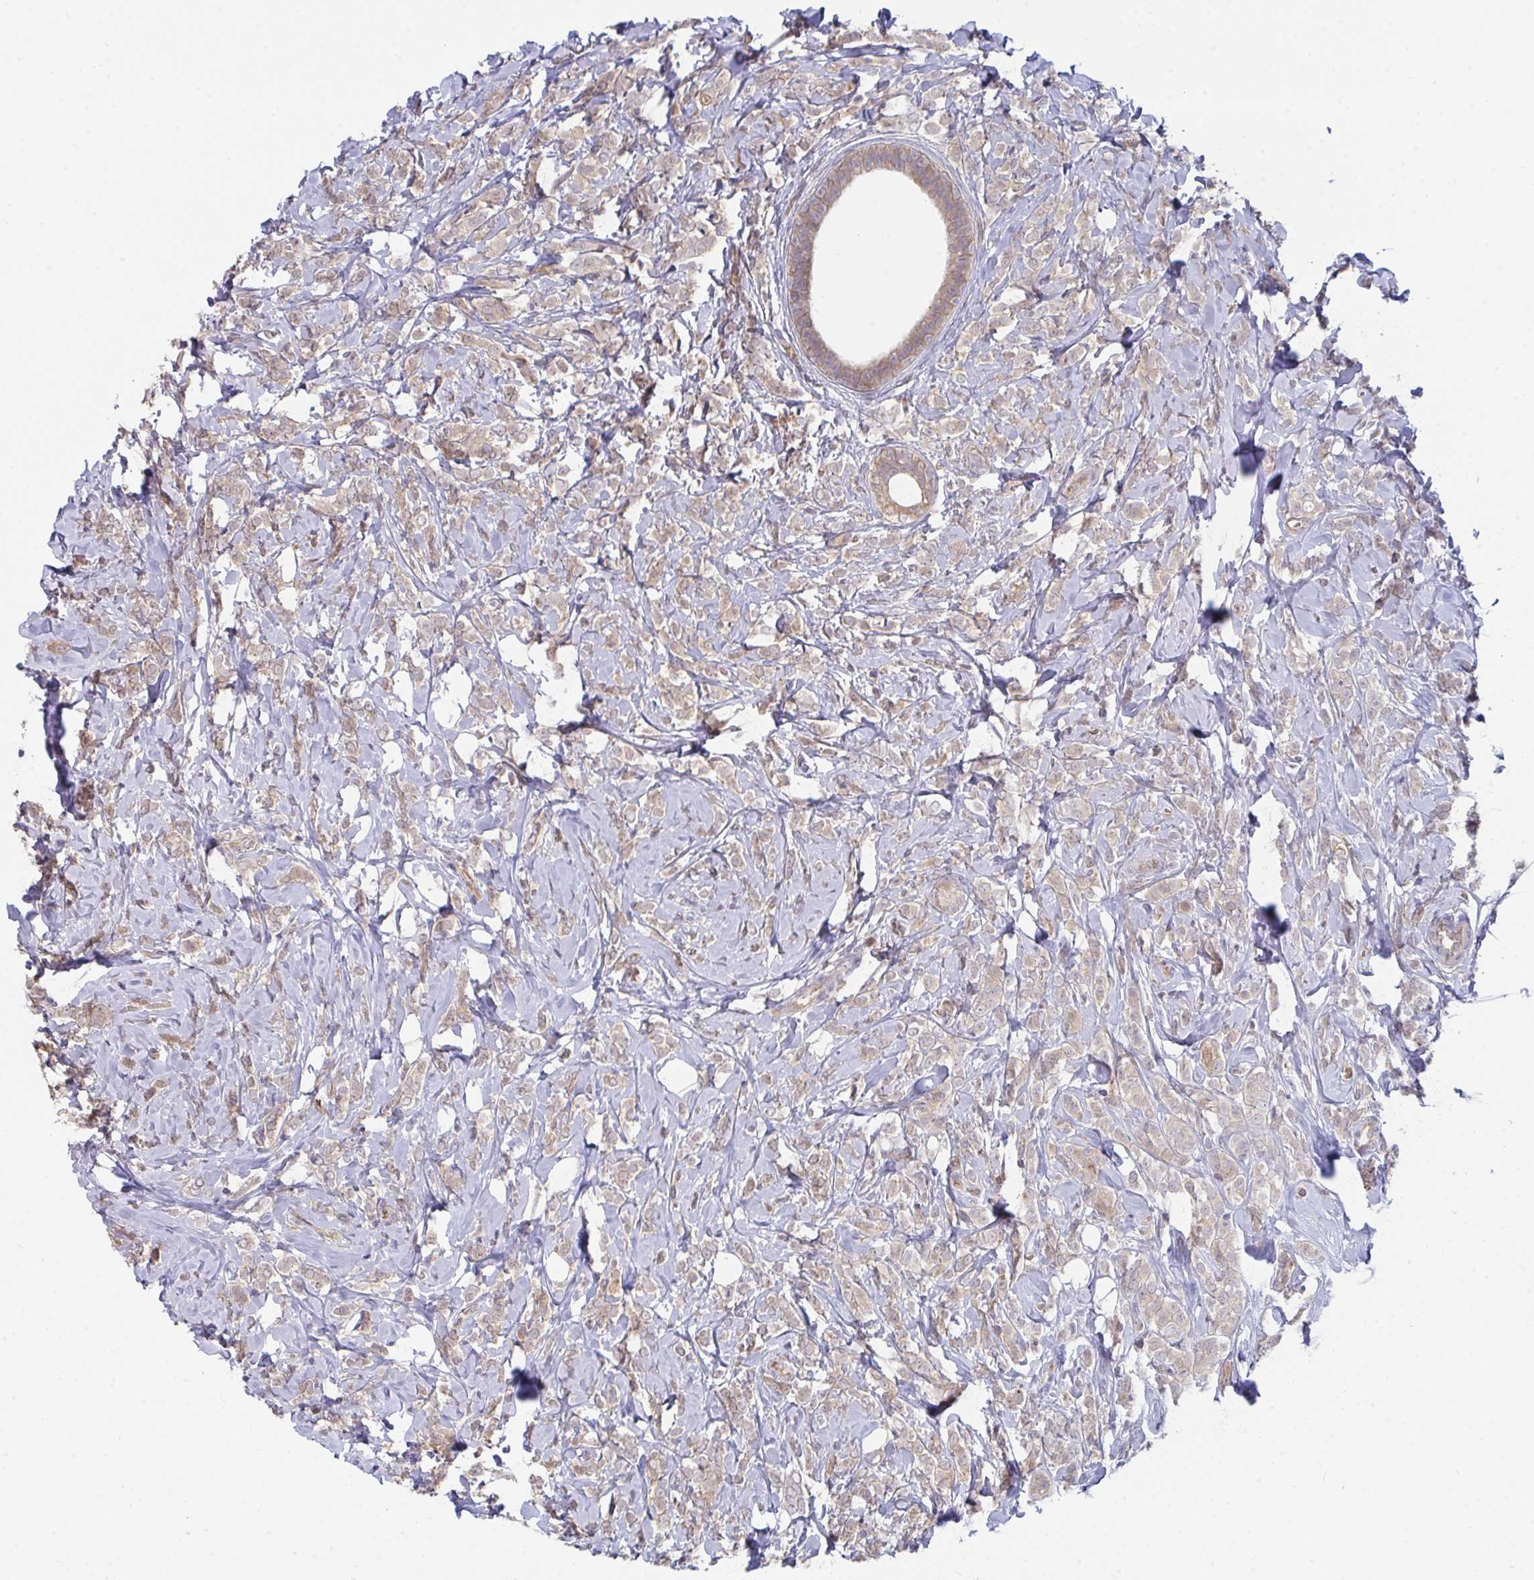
{"staining": {"intensity": "weak", "quantity": ">75%", "location": "cytoplasmic/membranous"}, "tissue": "breast cancer", "cell_type": "Tumor cells", "image_type": "cancer", "snomed": [{"axis": "morphology", "description": "Lobular carcinoma"}, {"axis": "topography", "description": "Breast"}], "caption": "High-magnification brightfield microscopy of breast cancer (lobular carcinoma) stained with DAB (3,3'-diaminobenzidine) (brown) and counterstained with hematoxylin (blue). tumor cells exhibit weak cytoplasmic/membranous positivity is identified in about>75% of cells.", "gene": "CASP9", "patient": {"sex": "female", "age": 49}}